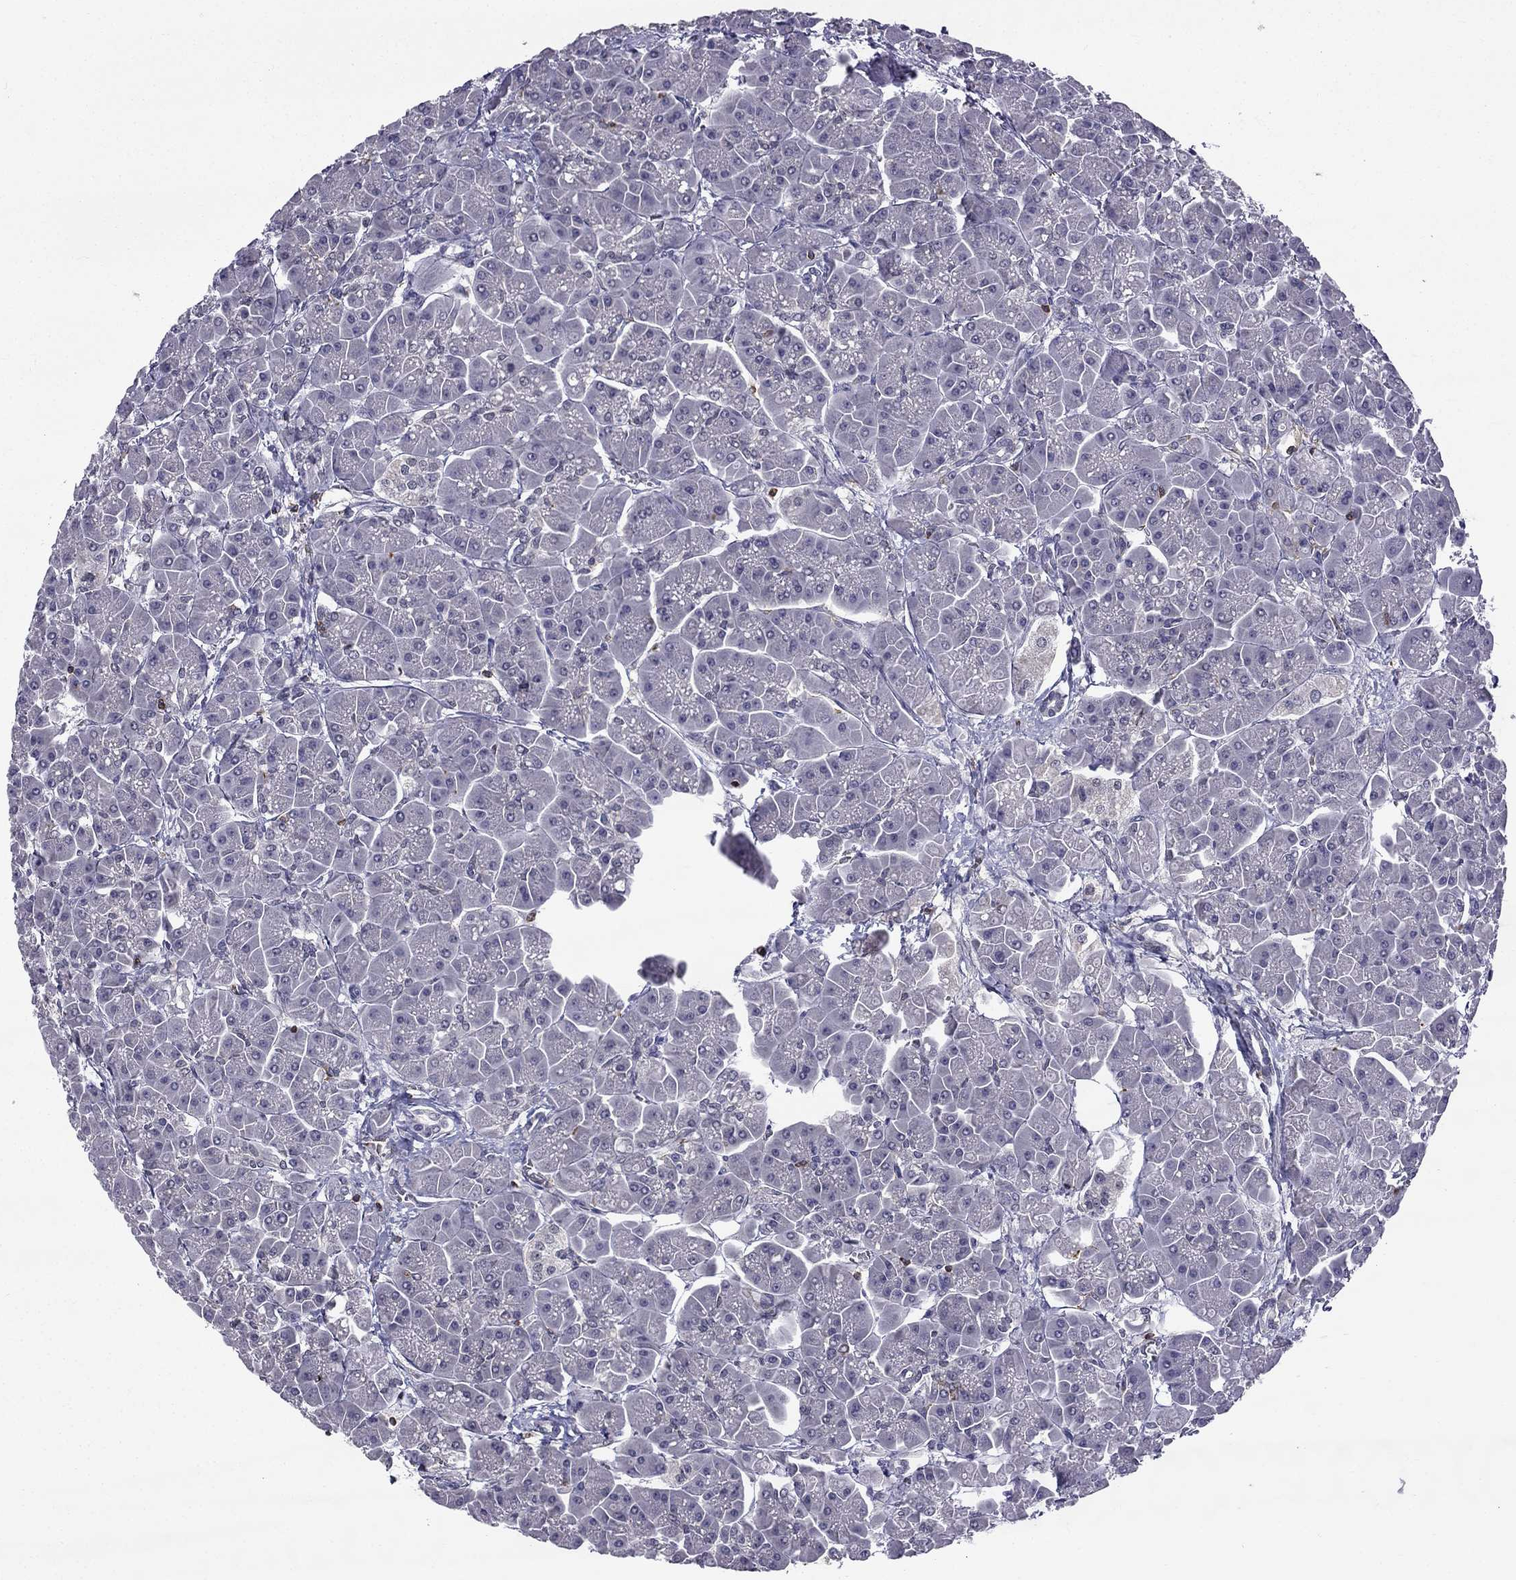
{"staining": {"intensity": "negative", "quantity": "none", "location": "none"}, "tissue": "pancreas", "cell_type": "Exocrine glandular cells", "image_type": "normal", "snomed": [{"axis": "morphology", "description": "Normal tissue, NOS"}, {"axis": "topography", "description": "Pancreas"}], "caption": "Immunohistochemistry of benign pancreas exhibits no expression in exocrine glandular cells.", "gene": "CCK", "patient": {"sex": "male", "age": 70}}